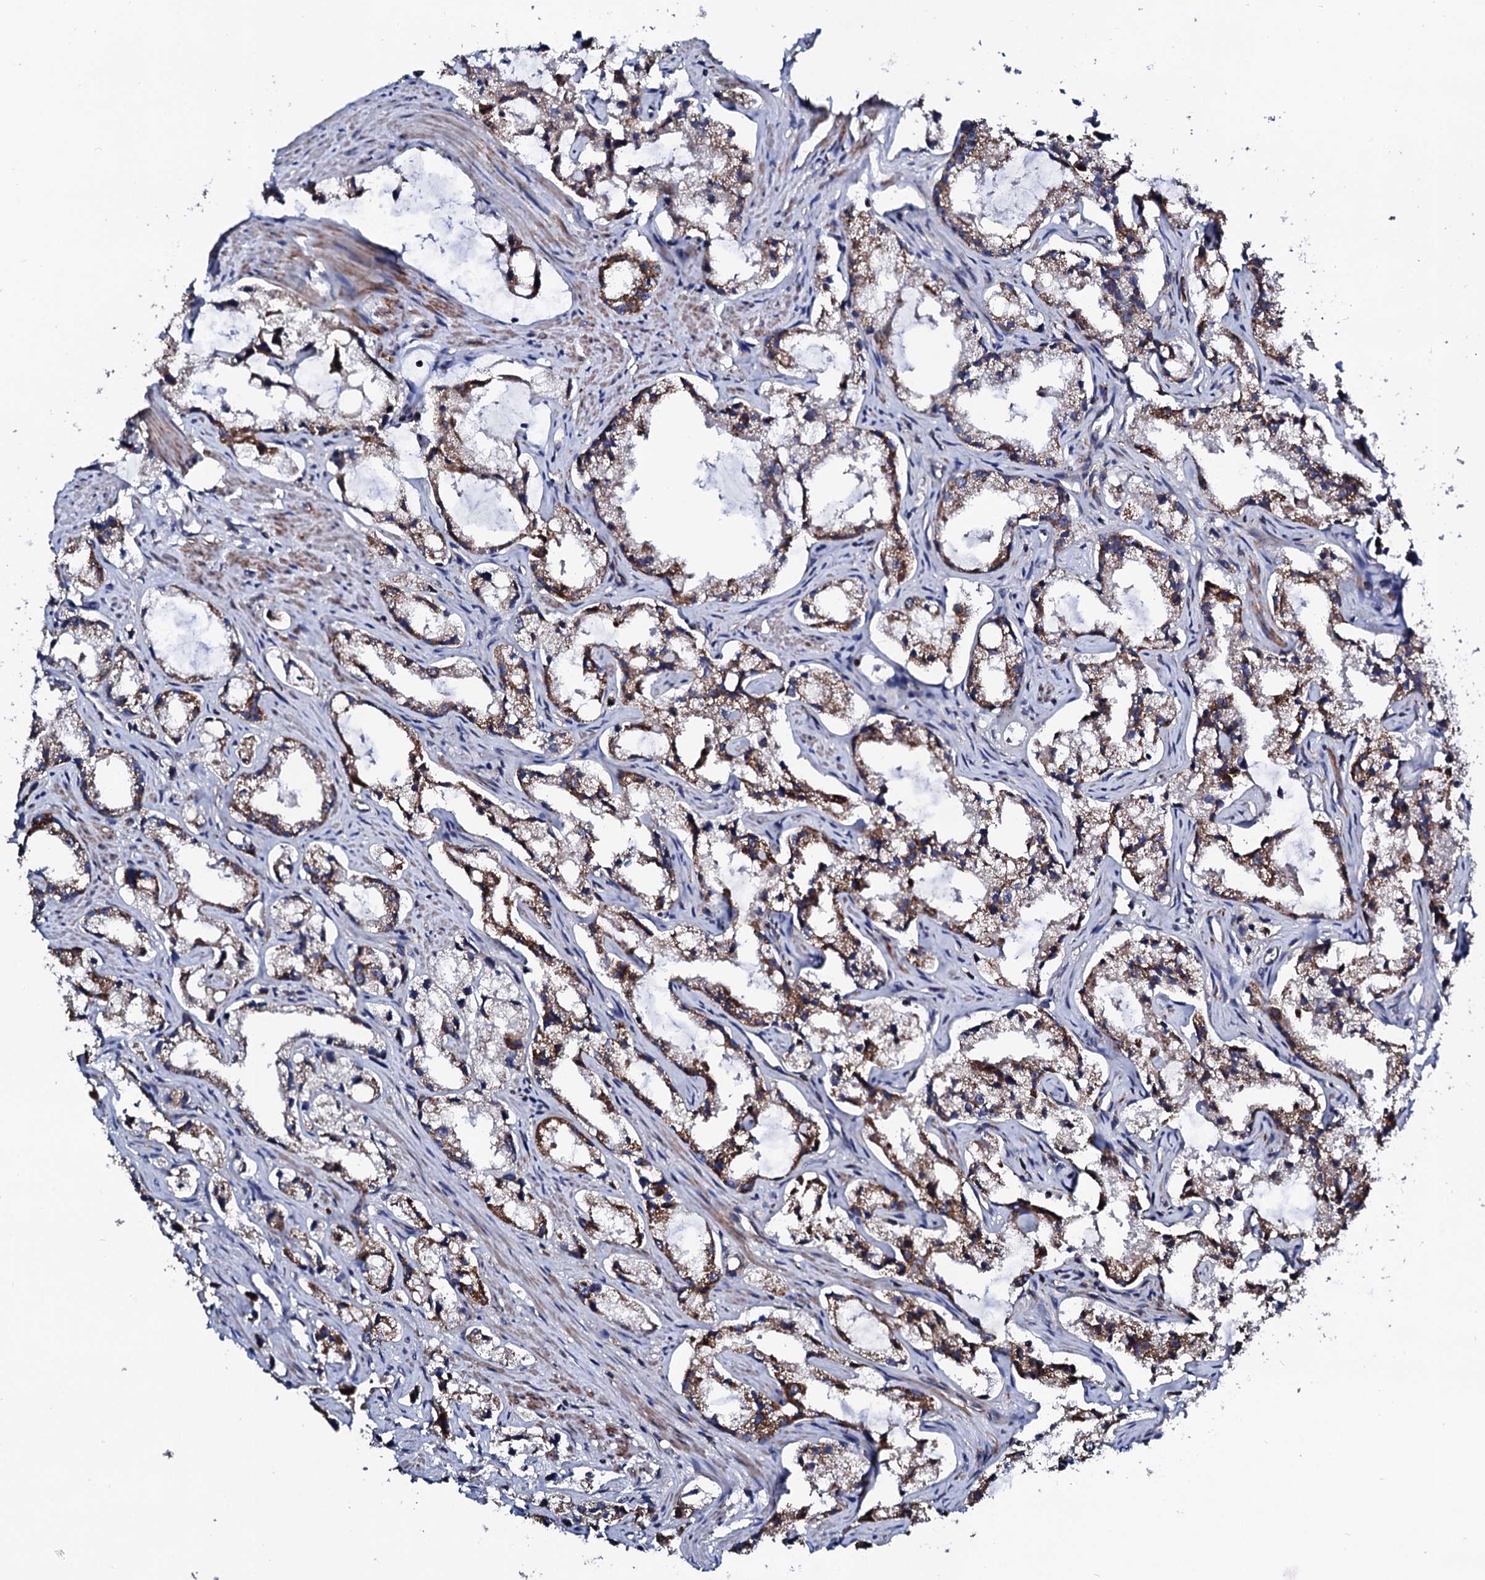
{"staining": {"intensity": "moderate", "quantity": ">75%", "location": "cytoplasmic/membranous"}, "tissue": "prostate cancer", "cell_type": "Tumor cells", "image_type": "cancer", "snomed": [{"axis": "morphology", "description": "Adenocarcinoma, High grade"}, {"axis": "topography", "description": "Prostate"}], "caption": "IHC (DAB (3,3'-diaminobenzidine)) staining of human prostate cancer (adenocarcinoma (high-grade)) reveals moderate cytoplasmic/membranous protein staining in about >75% of tumor cells. (brown staining indicates protein expression, while blue staining denotes nuclei).", "gene": "COG4", "patient": {"sex": "male", "age": 66}}